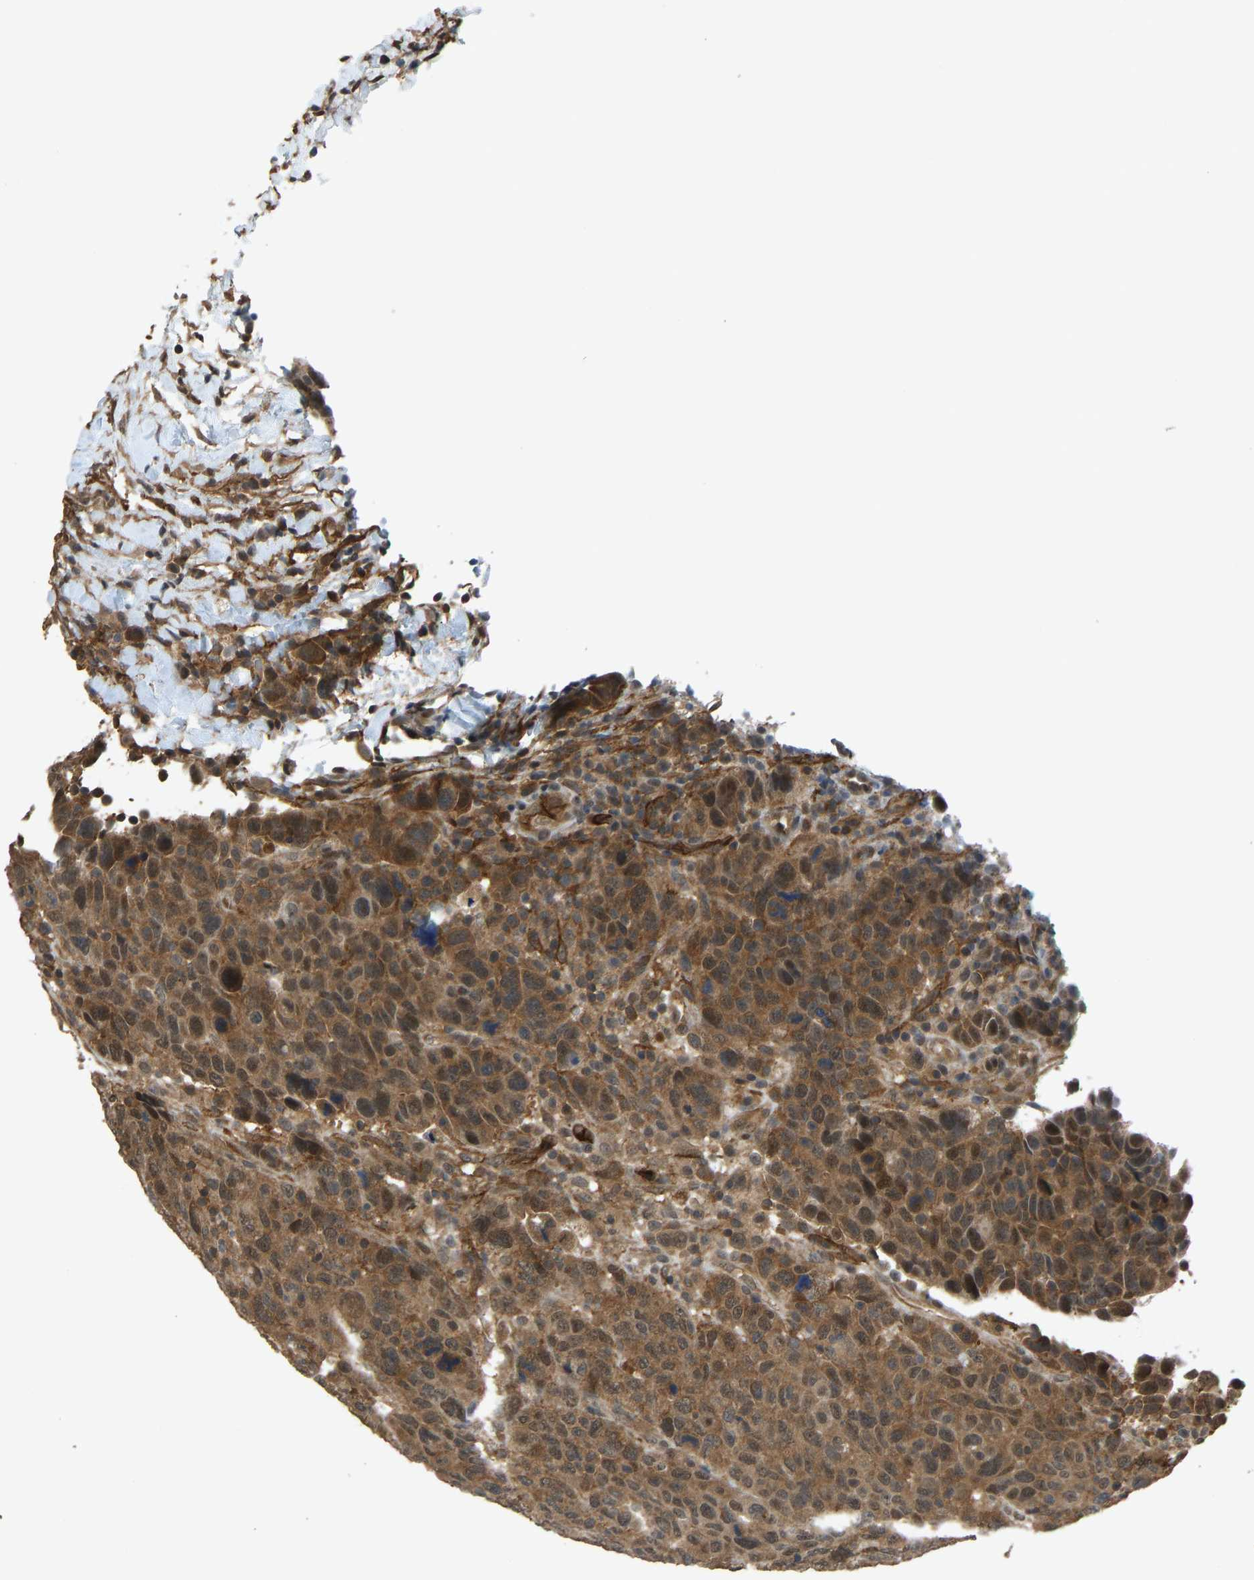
{"staining": {"intensity": "moderate", "quantity": ">75%", "location": "cytoplasmic/membranous,nuclear"}, "tissue": "breast cancer", "cell_type": "Tumor cells", "image_type": "cancer", "snomed": [{"axis": "morphology", "description": "Duct carcinoma"}, {"axis": "topography", "description": "Breast"}], "caption": "Breast intraductal carcinoma stained with a brown dye shows moderate cytoplasmic/membranous and nuclear positive staining in about >75% of tumor cells.", "gene": "CCT8", "patient": {"sex": "female", "age": 37}}